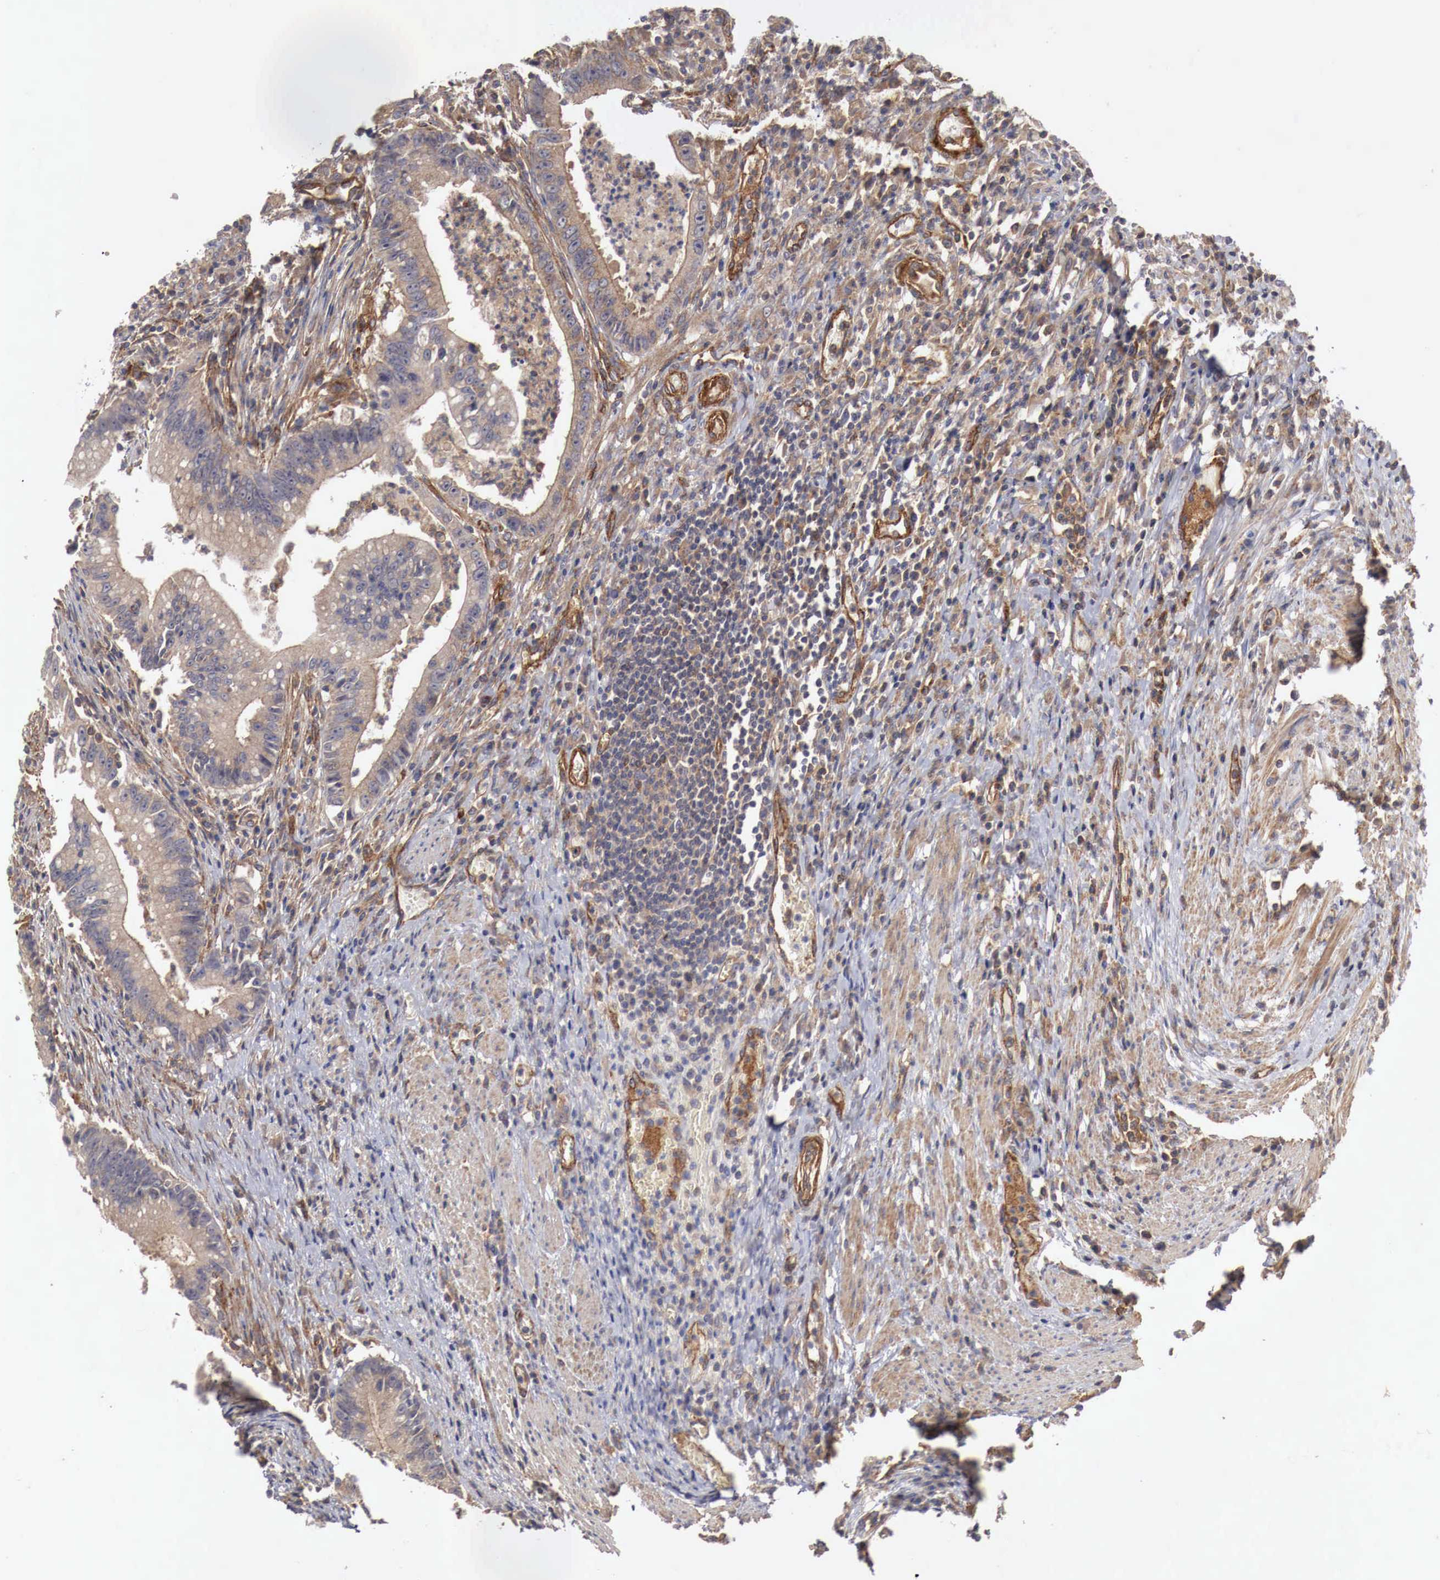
{"staining": {"intensity": "weak", "quantity": ">75%", "location": "cytoplasmic/membranous"}, "tissue": "colorectal cancer", "cell_type": "Tumor cells", "image_type": "cancer", "snomed": [{"axis": "morphology", "description": "Adenocarcinoma, NOS"}, {"axis": "topography", "description": "Rectum"}], "caption": "Protein staining of colorectal adenocarcinoma tissue exhibits weak cytoplasmic/membranous staining in approximately >75% of tumor cells.", "gene": "ARMCX4", "patient": {"sex": "female", "age": 81}}